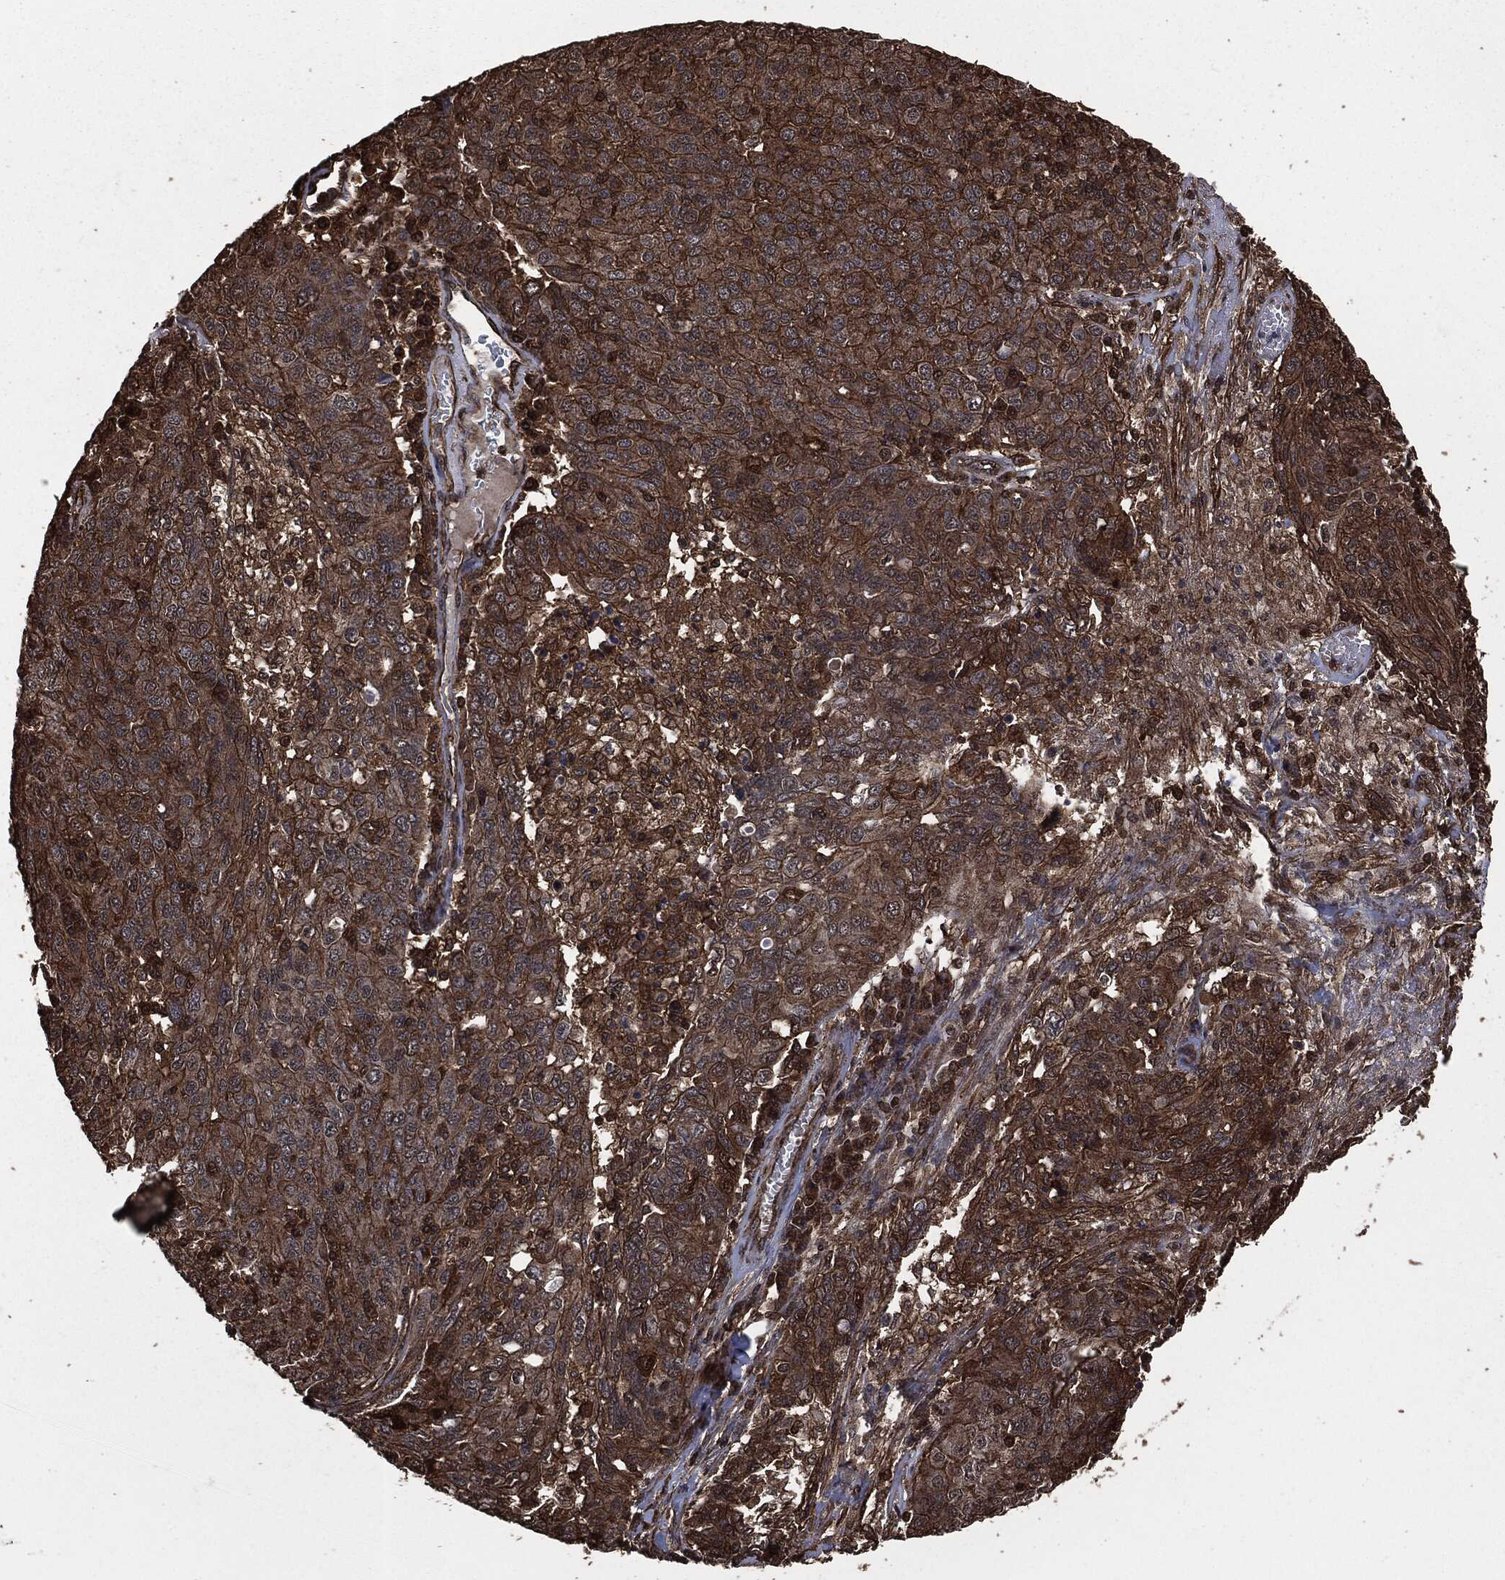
{"staining": {"intensity": "strong", "quantity": ">75%", "location": "cytoplasmic/membranous"}, "tissue": "ovarian cancer", "cell_type": "Tumor cells", "image_type": "cancer", "snomed": [{"axis": "morphology", "description": "Carcinoma, endometroid"}, {"axis": "topography", "description": "Ovary"}], "caption": "Strong cytoplasmic/membranous staining for a protein is identified in about >75% of tumor cells of ovarian cancer using IHC.", "gene": "HRAS", "patient": {"sex": "female", "age": 50}}